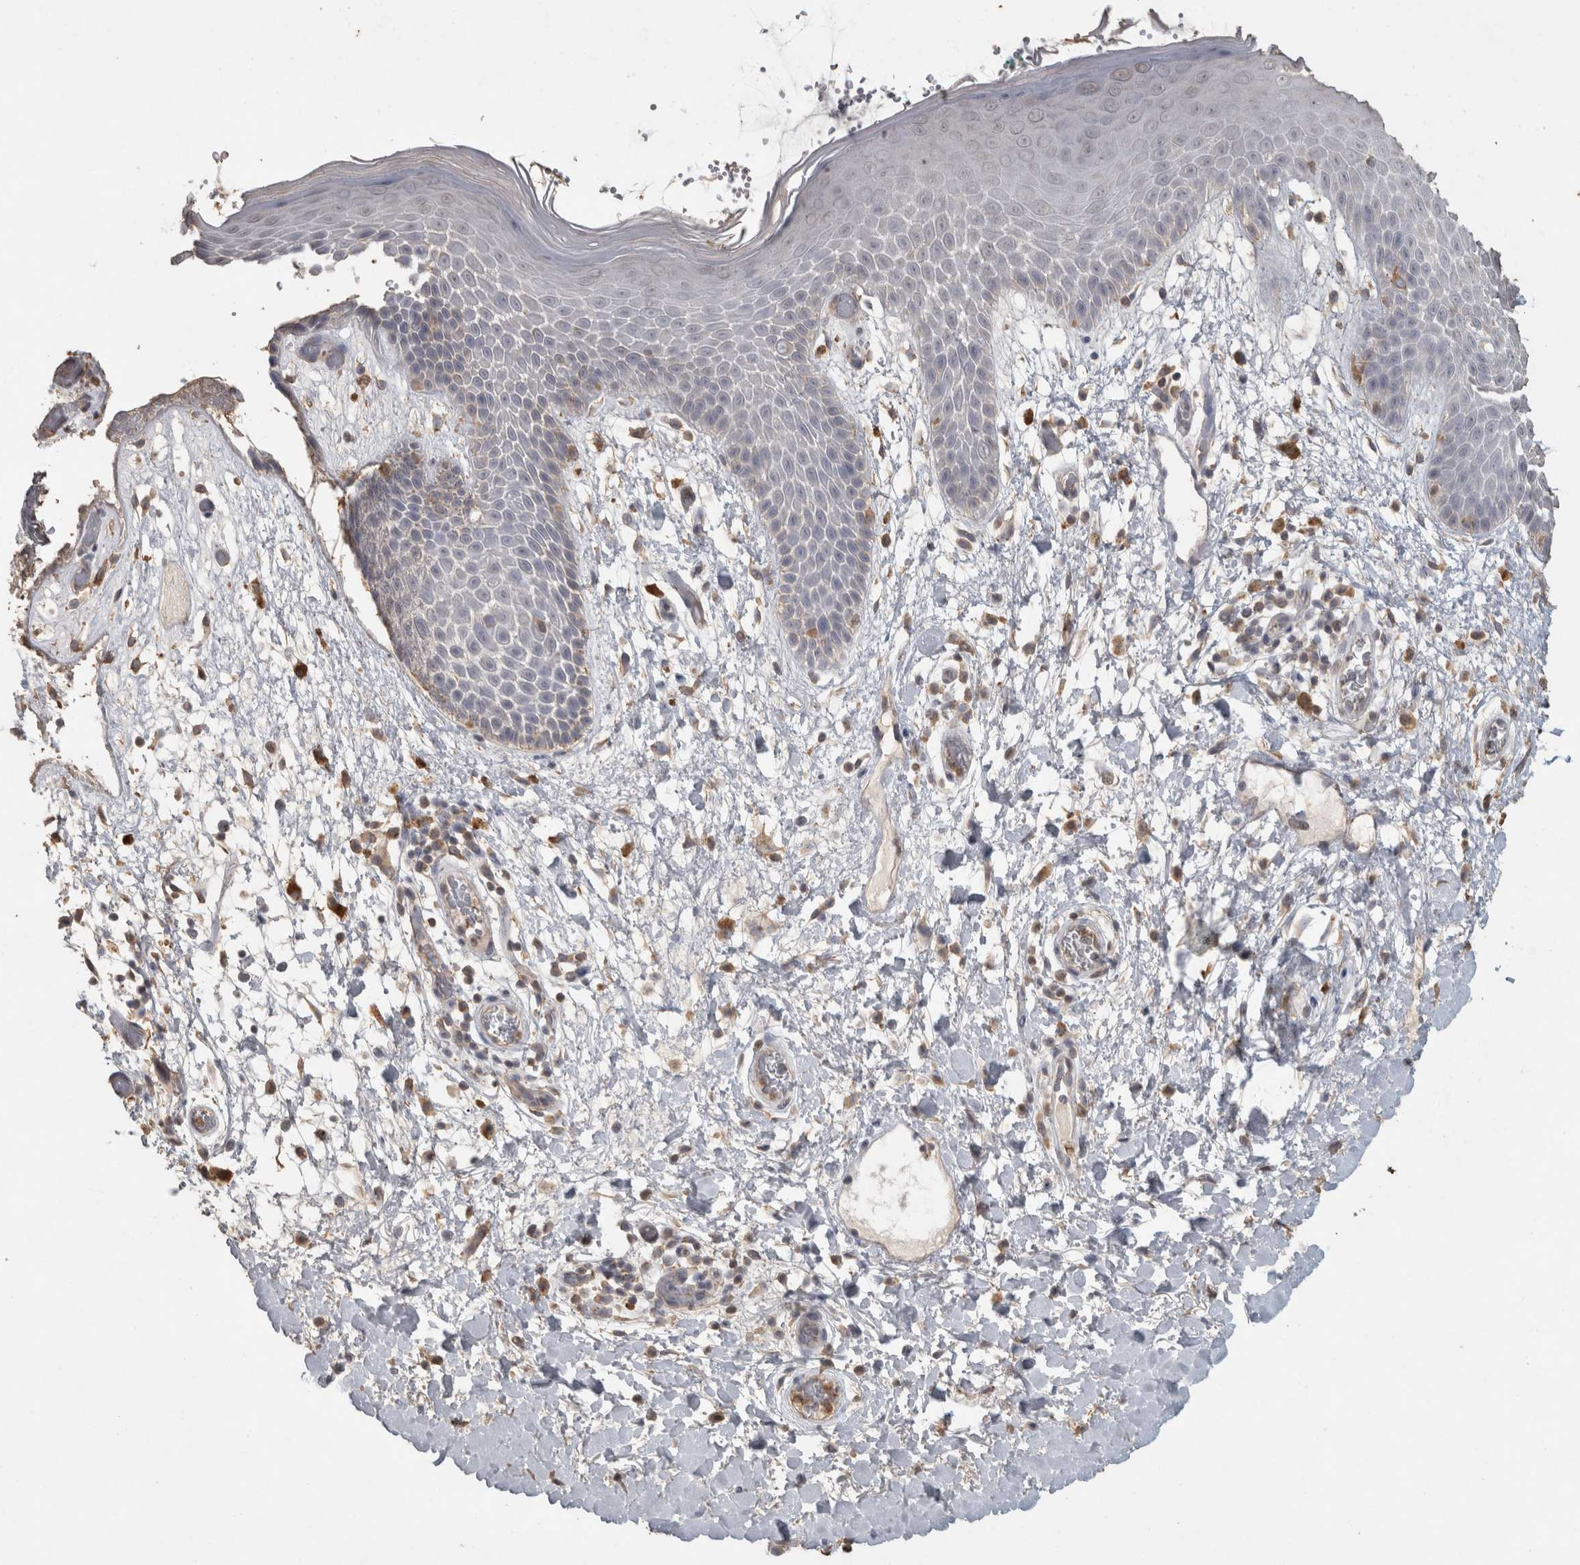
{"staining": {"intensity": "weak", "quantity": "<25%", "location": "cytoplasmic/membranous"}, "tissue": "skin", "cell_type": "Epidermal cells", "image_type": "normal", "snomed": [{"axis": "morphology", "description": "Normal tissue, NOS"}, {"axis": "topography", "description": "Anal"}], "caption": "This is a photomicrograph of immunohistochemistry staining of normal skin, which shows no positivity in epidermal cells. (Brightfield microscopy of DAB (3,3'-diaminobenzidine) immunohistochemistry (IHC) at high magnification).", "gene": "REPS2", "patient": {"sex": "male", "age": 74}}